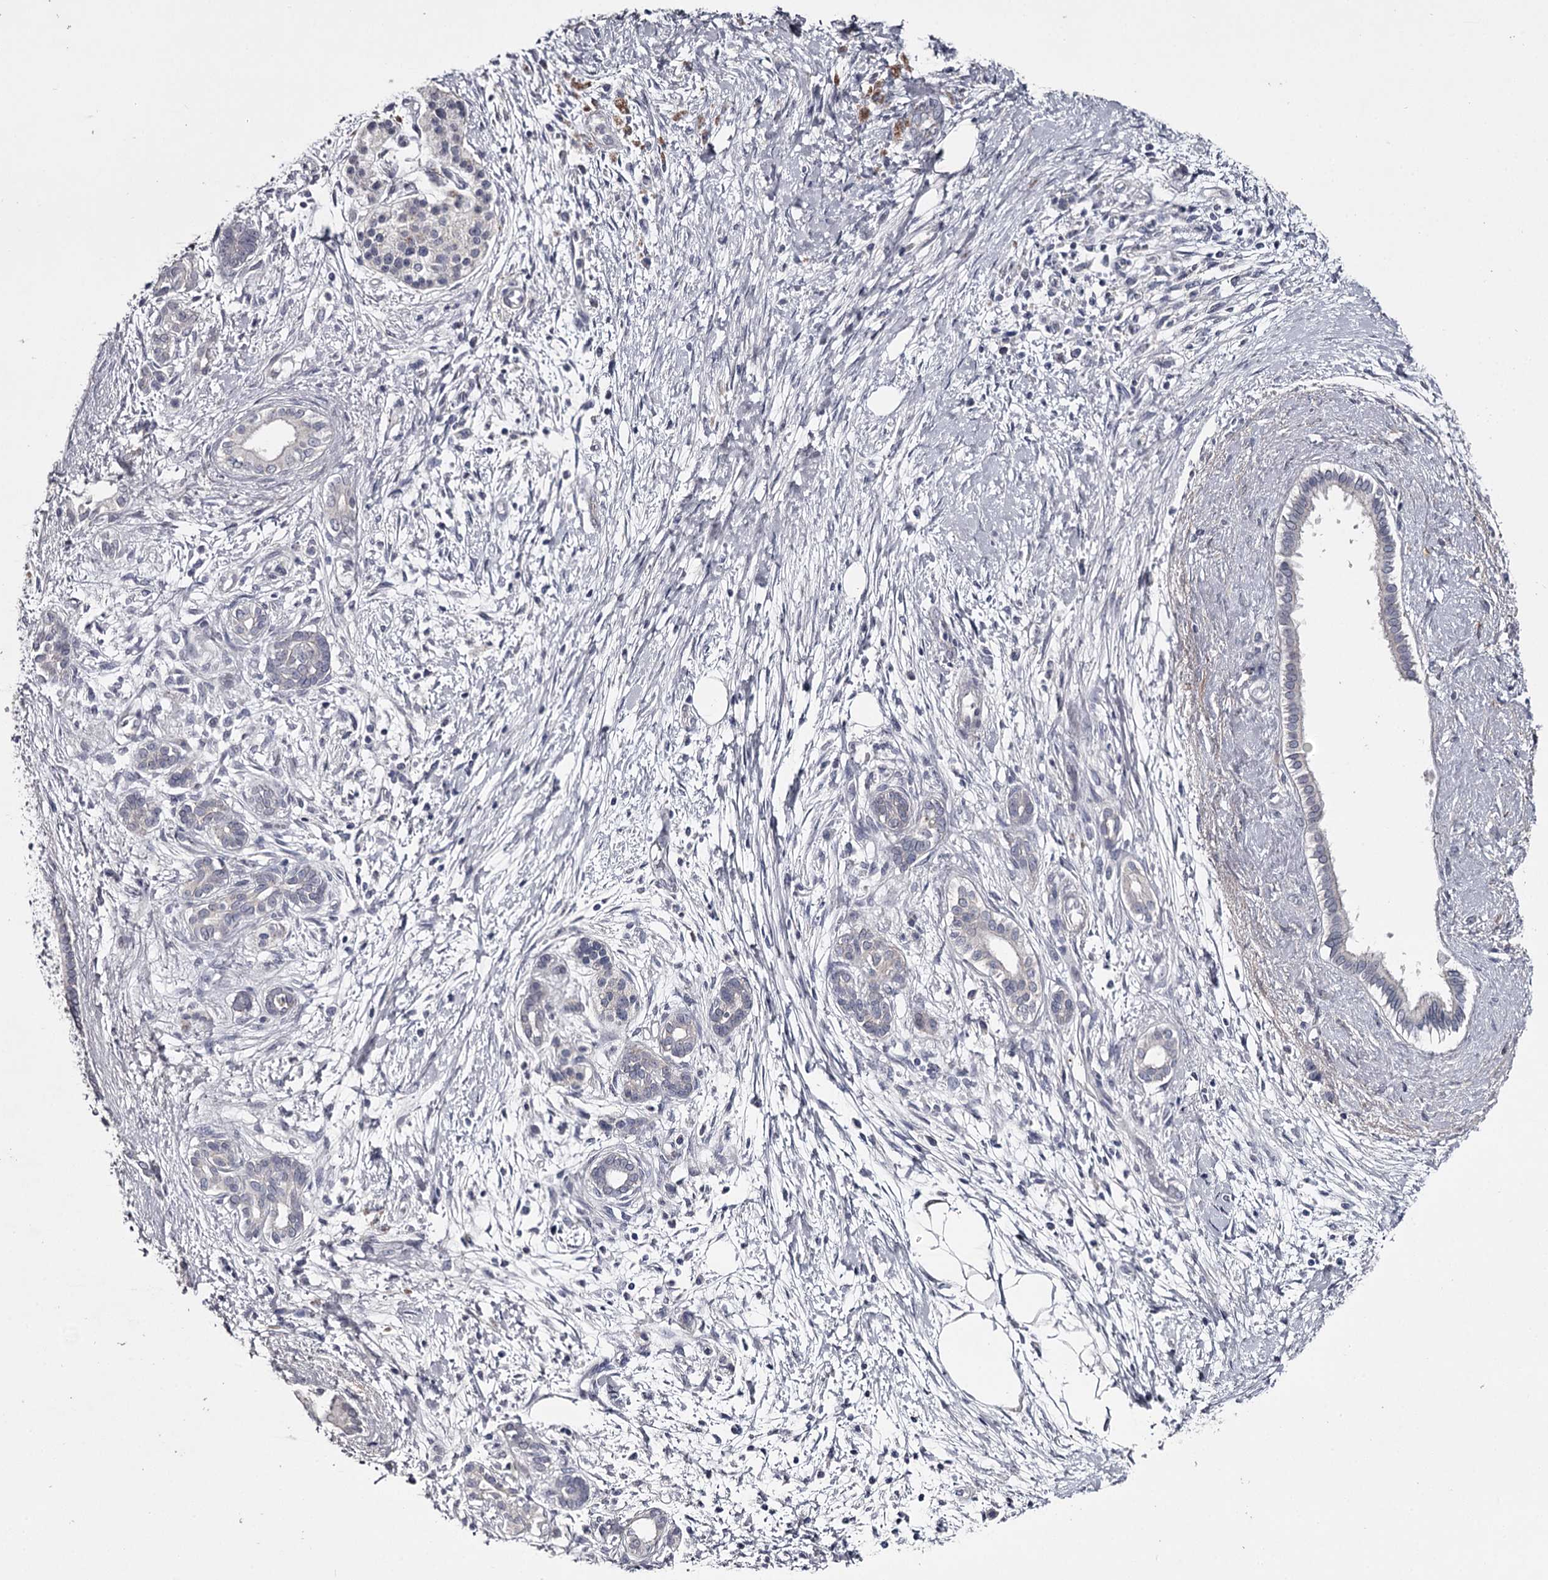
{"staining": {"intensity": "negative", "quantity": "none", "location": "none"}, "tissue": "pancreatic cancer", "cell_type": "Tumor cells", "image_type": "cancer", "snomed": [{"axis": "morphology", "description": "Adenocarcinoma, NOS"}, {"axis": "topography", "description": "Pancreas"}], "caption": "This is an IHC micrograph of pancreatic adenocarcinoma. There is no positivity in tumor cells.", "gene": "FDXACB1", "patient": {"sex": "male", "age": 58}}